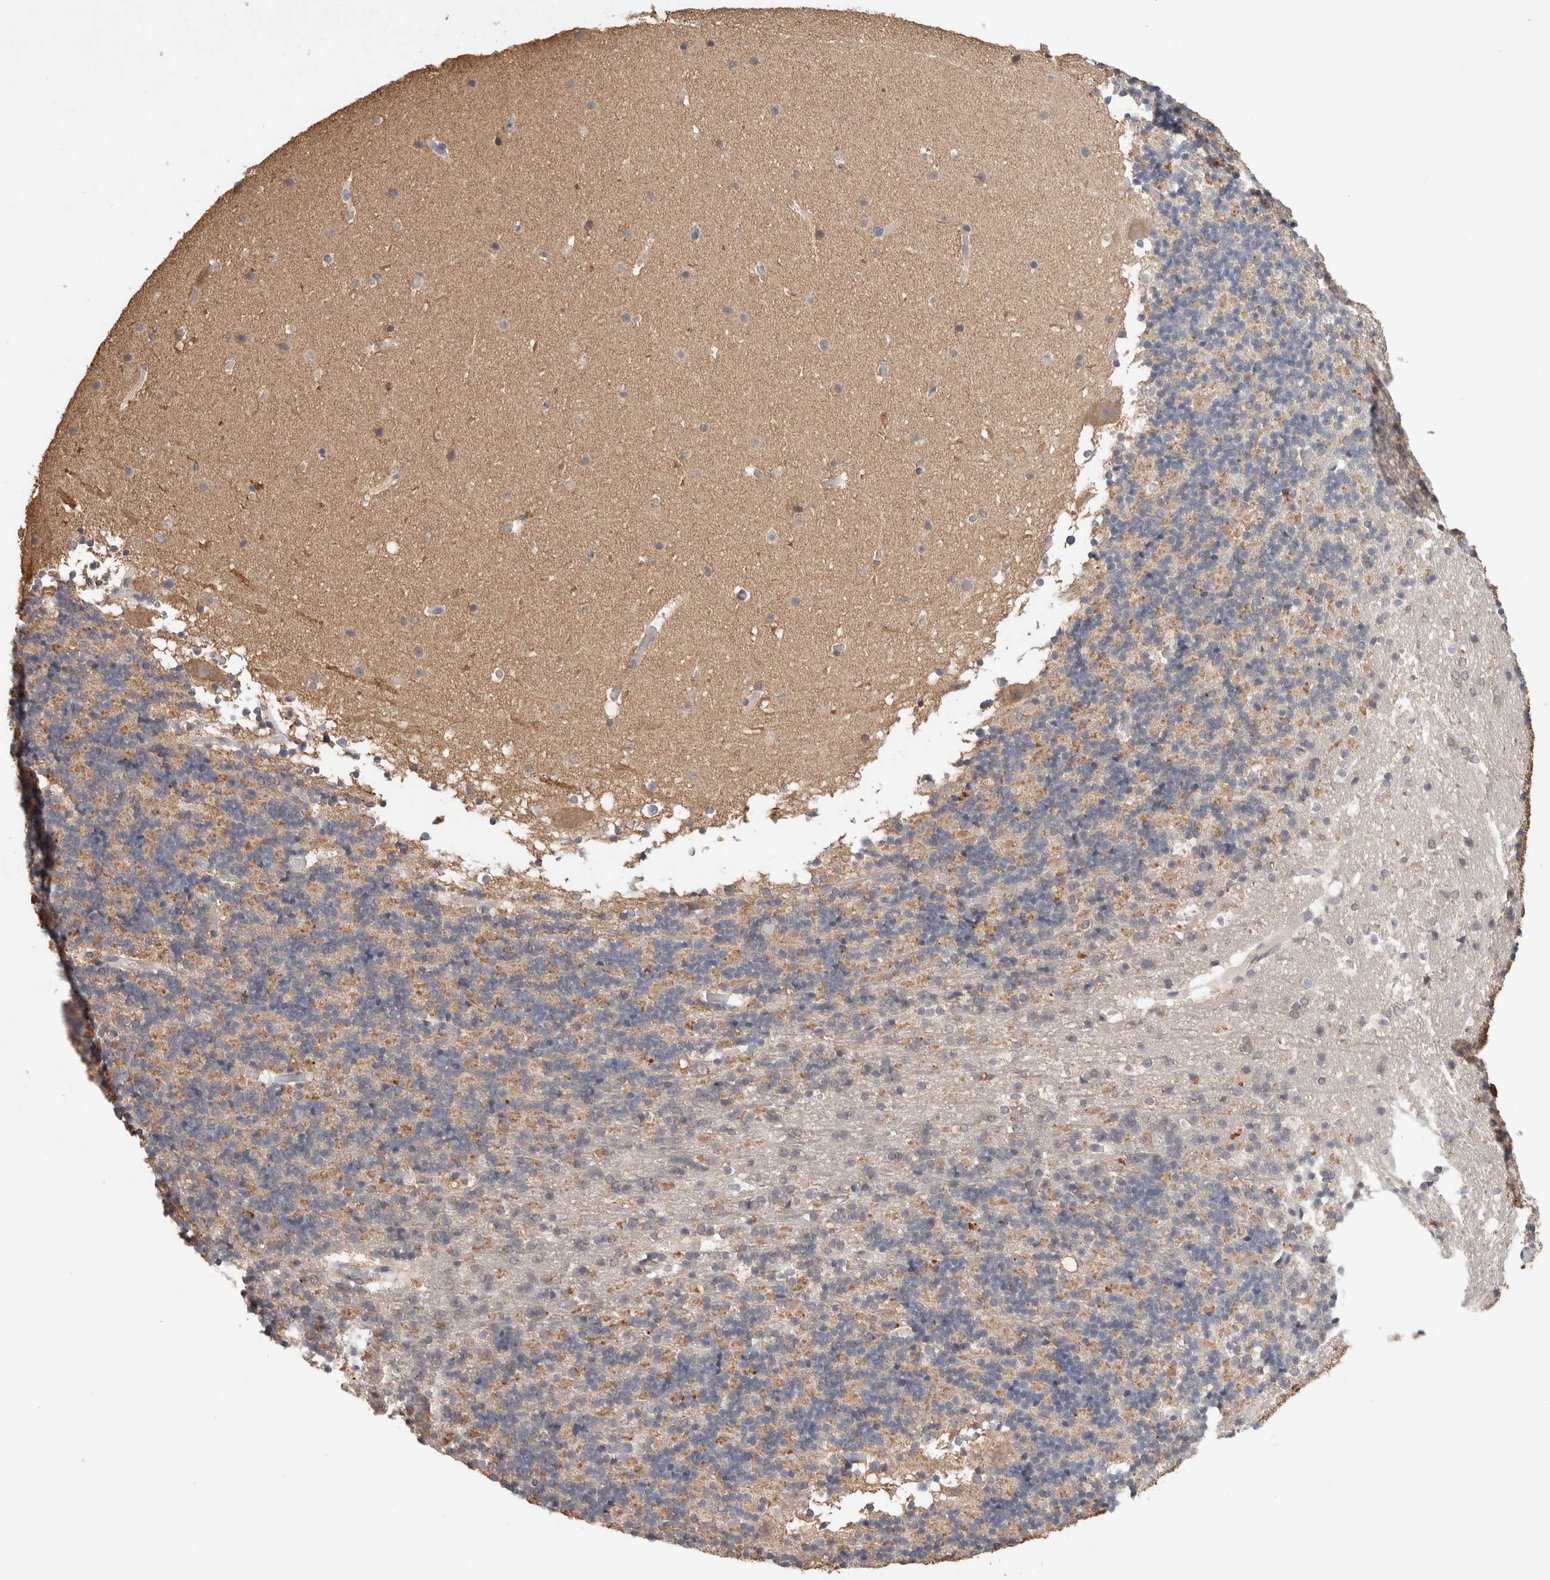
{"staining": {"intensity": "moderate", "quantity": "25%-75%", "location": "cytoplasmic/membranous"}, "tissue": "cerebellum", "cell_type": "Cells in granular layer", "image_type": "normal", "snomed": [{"axis": "morphology", "description": "Normal tissue, NOS"}, {"axis": "topography", "description": "Cerebellum"}], "caption": "Moderate cytoplasmic/membranous staining for a protein is present in approximately 25%-75% of cells in granular layer of benign cerebellum using immunohistochemistry.", "gene": "RAB14", "patient": {"sex": "male", "age": 57}}